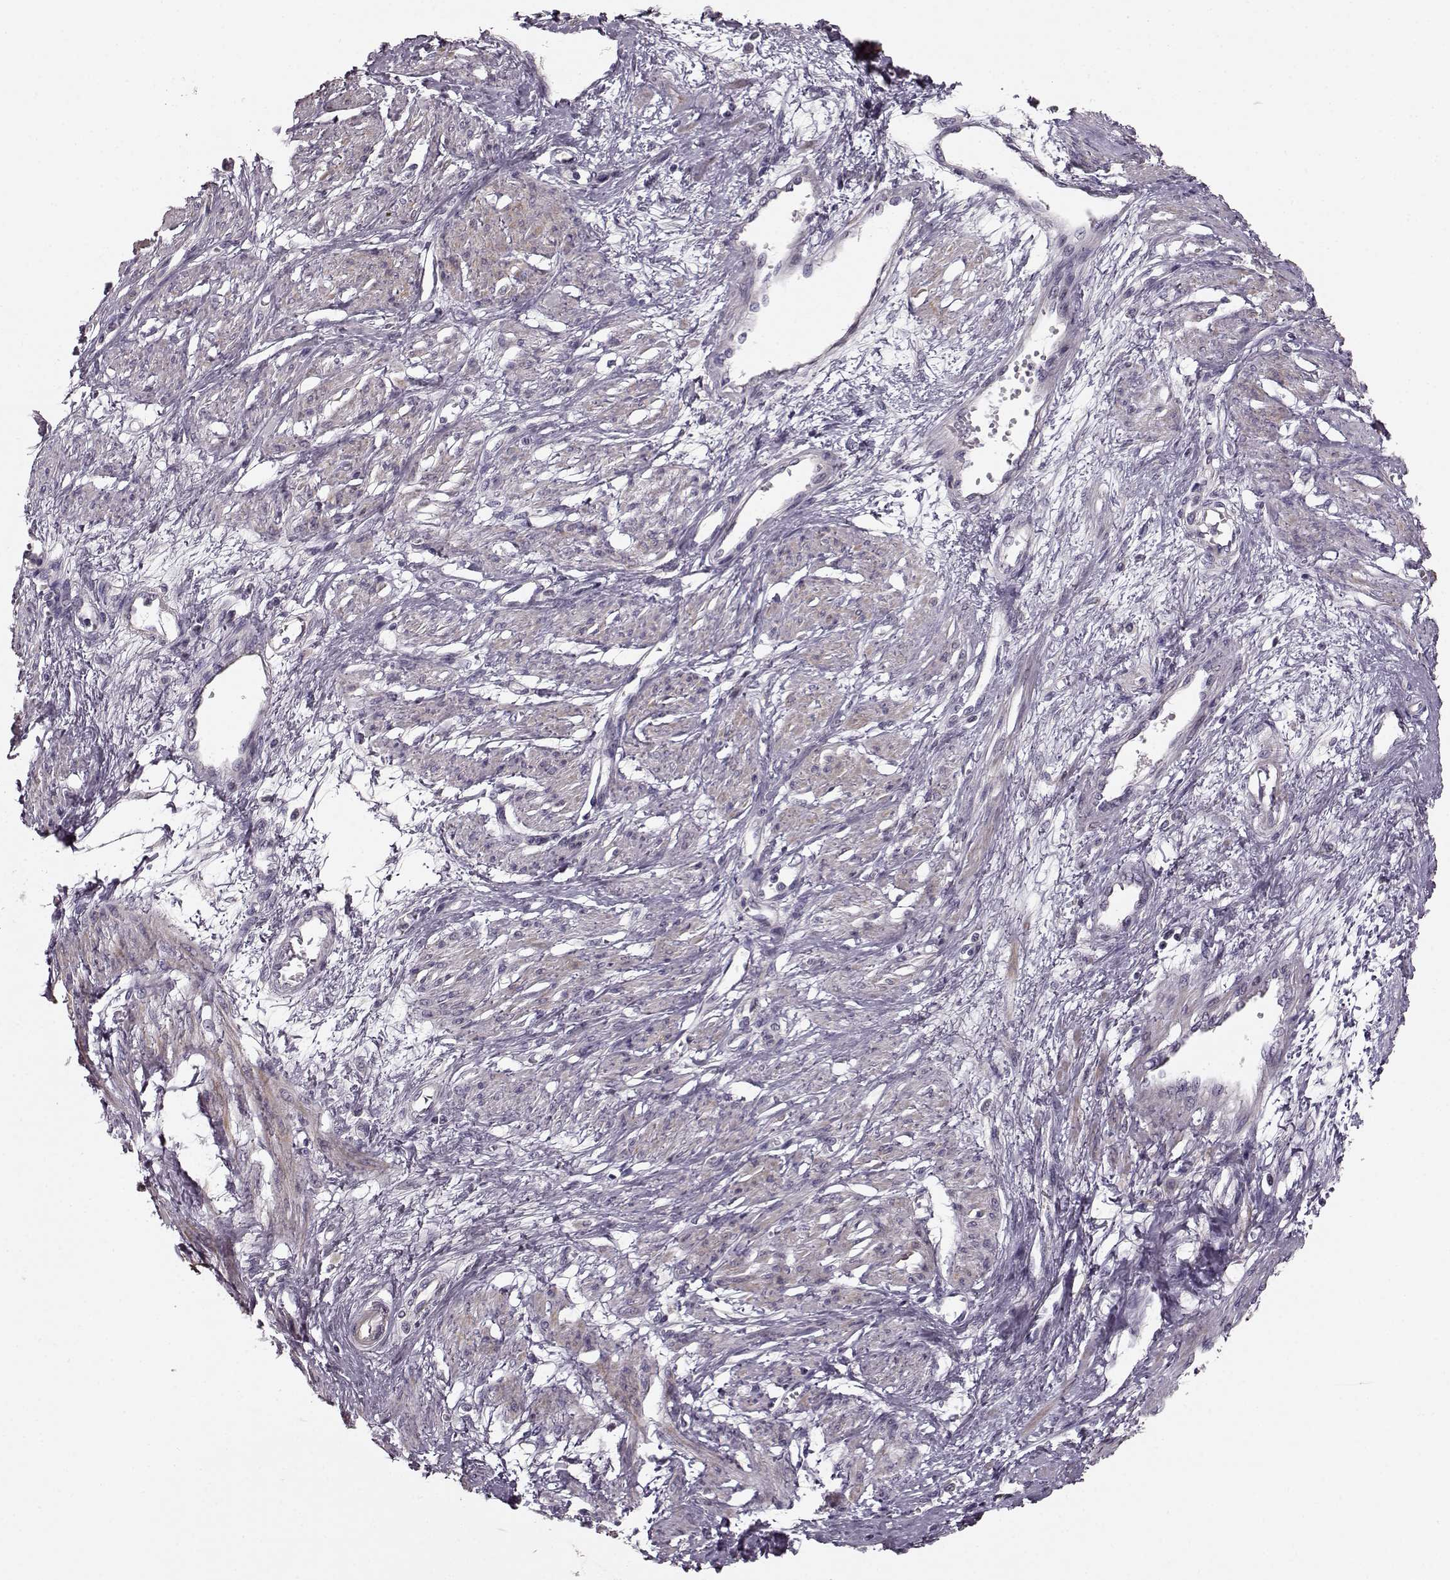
{"staining": {"intensity": "weak", "quantity": "<25%", "location": "cytoplasmic/membranous"}, "tissue": "smooth muscle", "cell_type": "Smooth muscle cells", "image_type": "normal", "snomed": [{"axis": "morphology", "description": "Normal tissue, NOS"}, {"axis": "topography", "description": "Smooth muscle"}, {"axis": "topography", "description": "Uterus"}], "caption": "Histopathology image shows no significant protein positivity in smooth muscle cells of benign smooth muscle.", "gene": "MTR", "patient": {"sex": "female", "age": 39}}